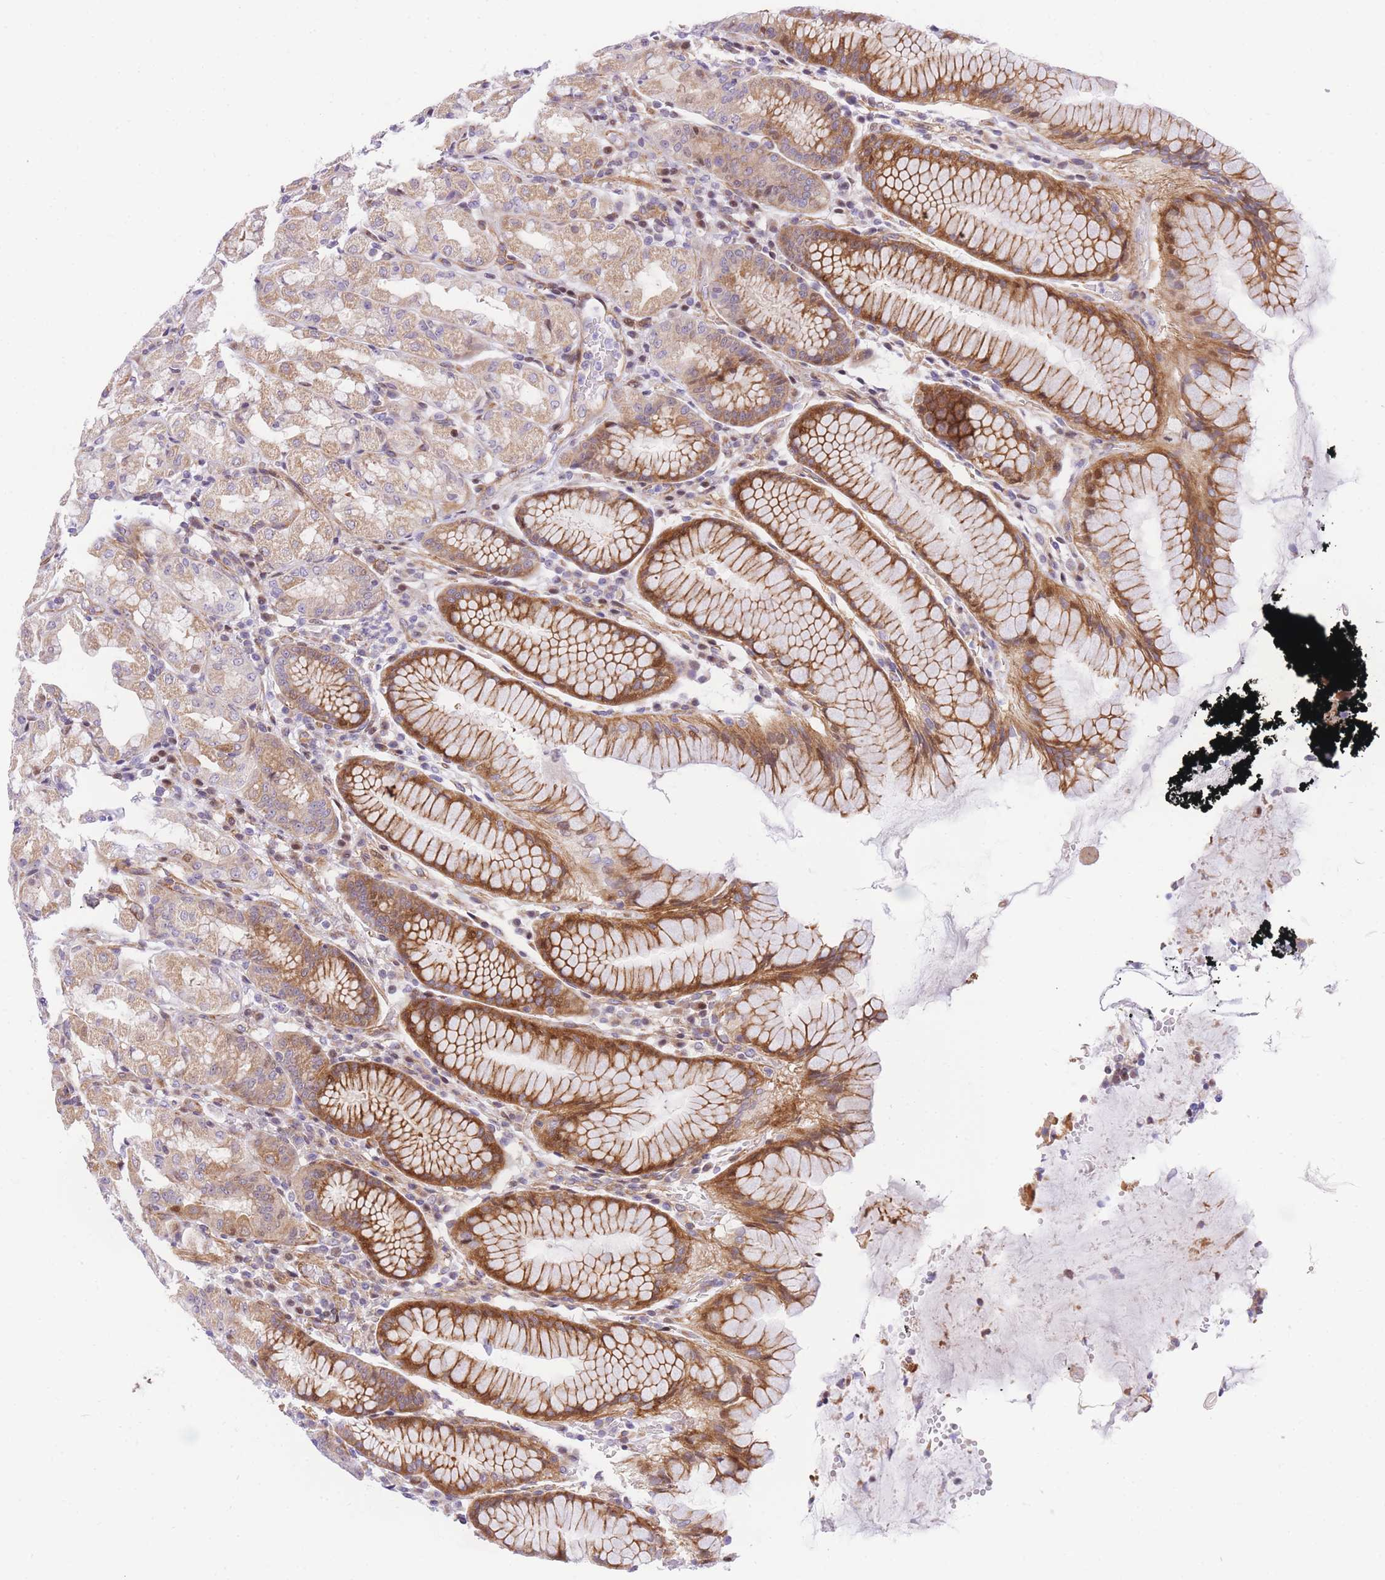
{"staining": {"intensity": "moderate", "quantity": "25%-75%", "location": "cytoplasmic/membranous,nuclear"}, "tissue": "stomach", "cell_type": "Glandular cells", "image_type": "normal", "snomed": [{"axis": "morphology", "description": "Normal tissue, NOS"}, {"axis": "topography", "description": "Stomach, lower"}], "caption": "DAB immunohistochemical staining of normal human stomach exhibits moderate cytoplasmic/membranous,nuclear protein staining in about 25%-75% of glandular cells.", "gene": "S100PBP", "patient": {"sex": "female", "age": 56}}